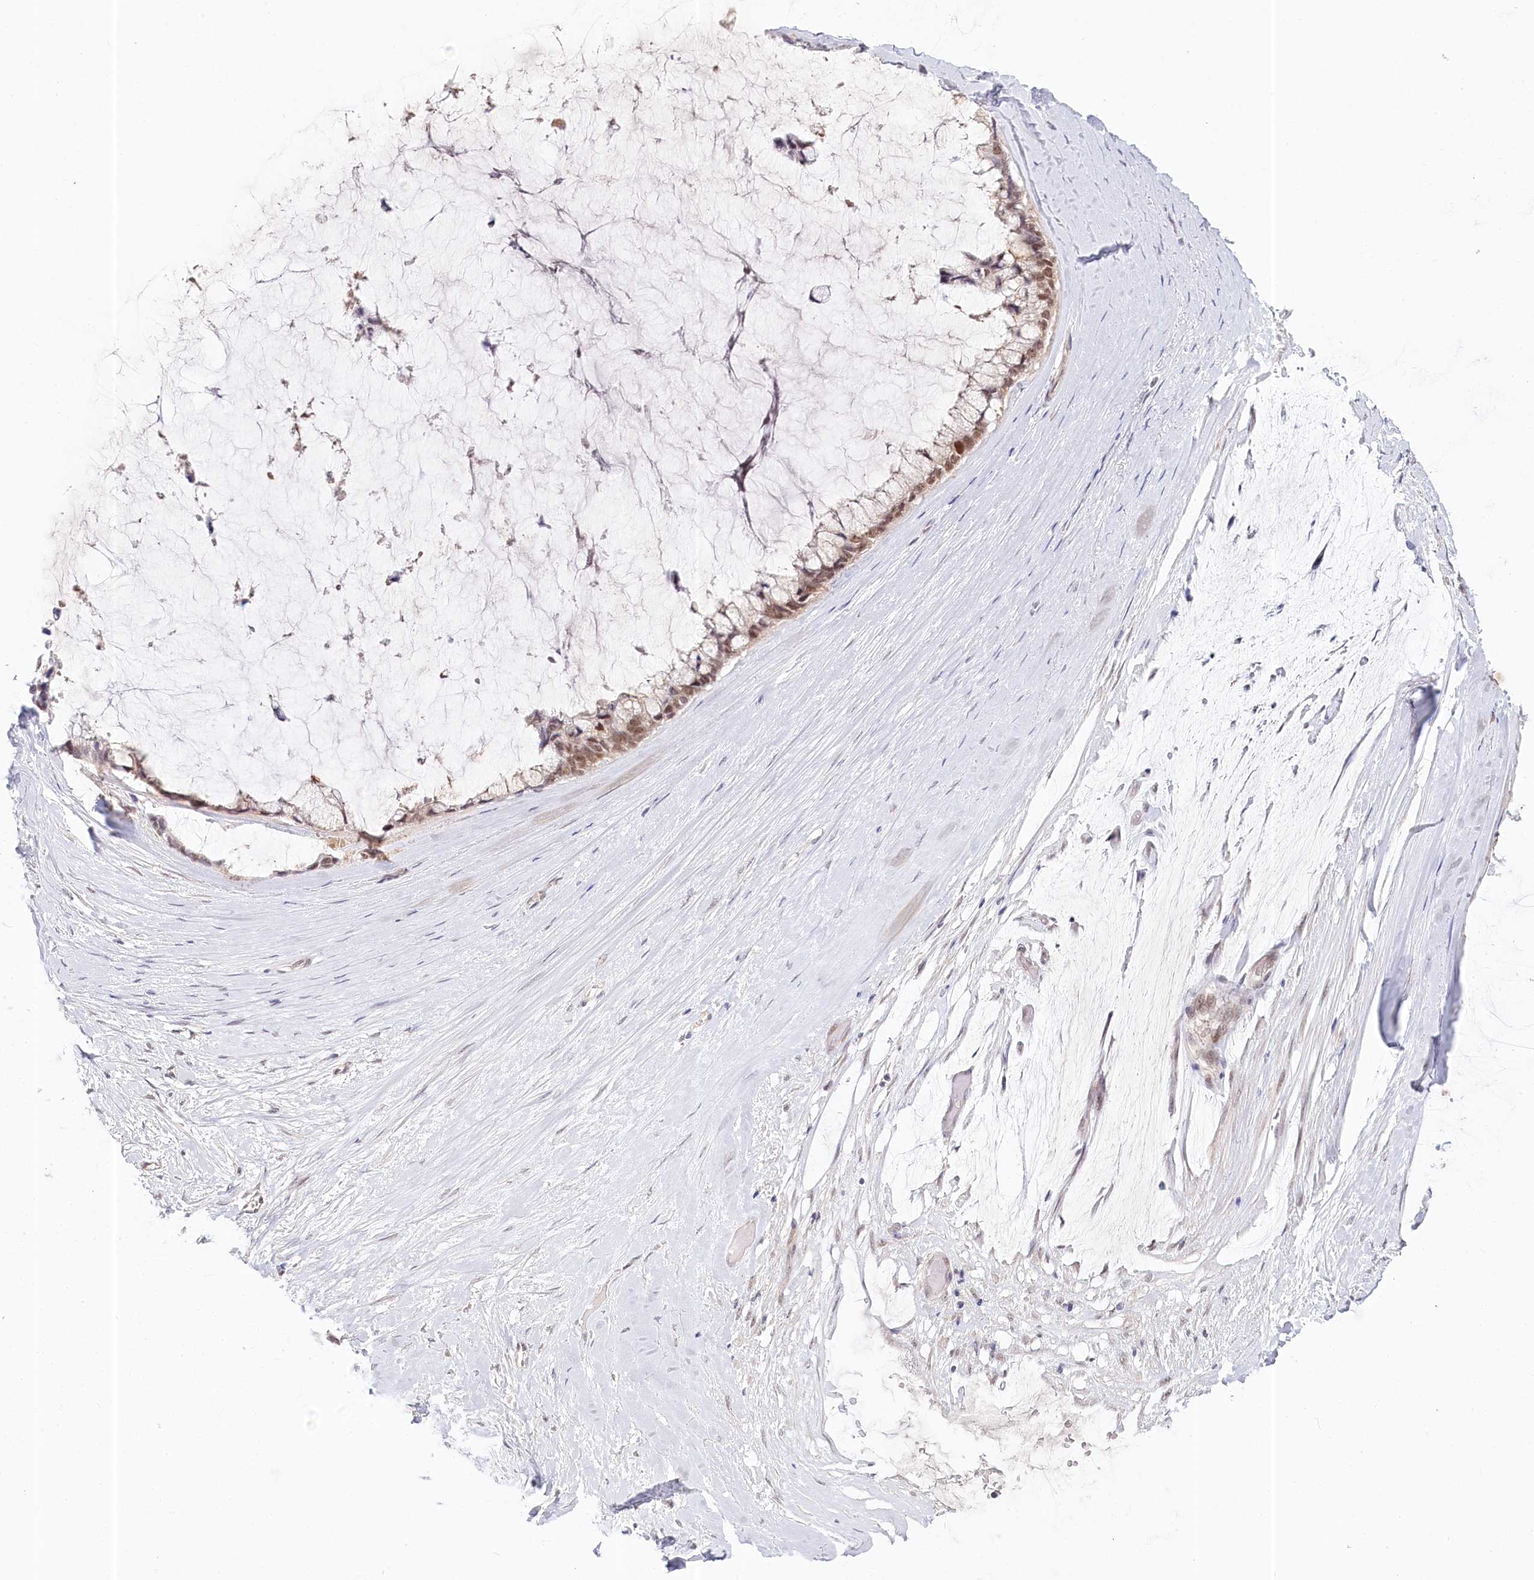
{"staining": {"intensity": "moderate", "quantity": ">75%", "location": "nuclear"}, "tissue": "ovarian cancer", "cell_type": "Tumor cells", "image_type": "cancer", "snomed": [{"axis": "morphology", "description": "Cystadenocarcinoma, mucinous, NOS"}, {"axis": "topography", "description": "Ovary"}], "caption": "Protein staining of mucinous cystadenocarcinoma (ovarian) tissue reveals moderate nuclear expression in about >75% of tumor cells. (DAB = brown stain, brightfield microscopy at high magnification).", "gene": "AMTN", "patient": {"sex": "female", "age": 39}}